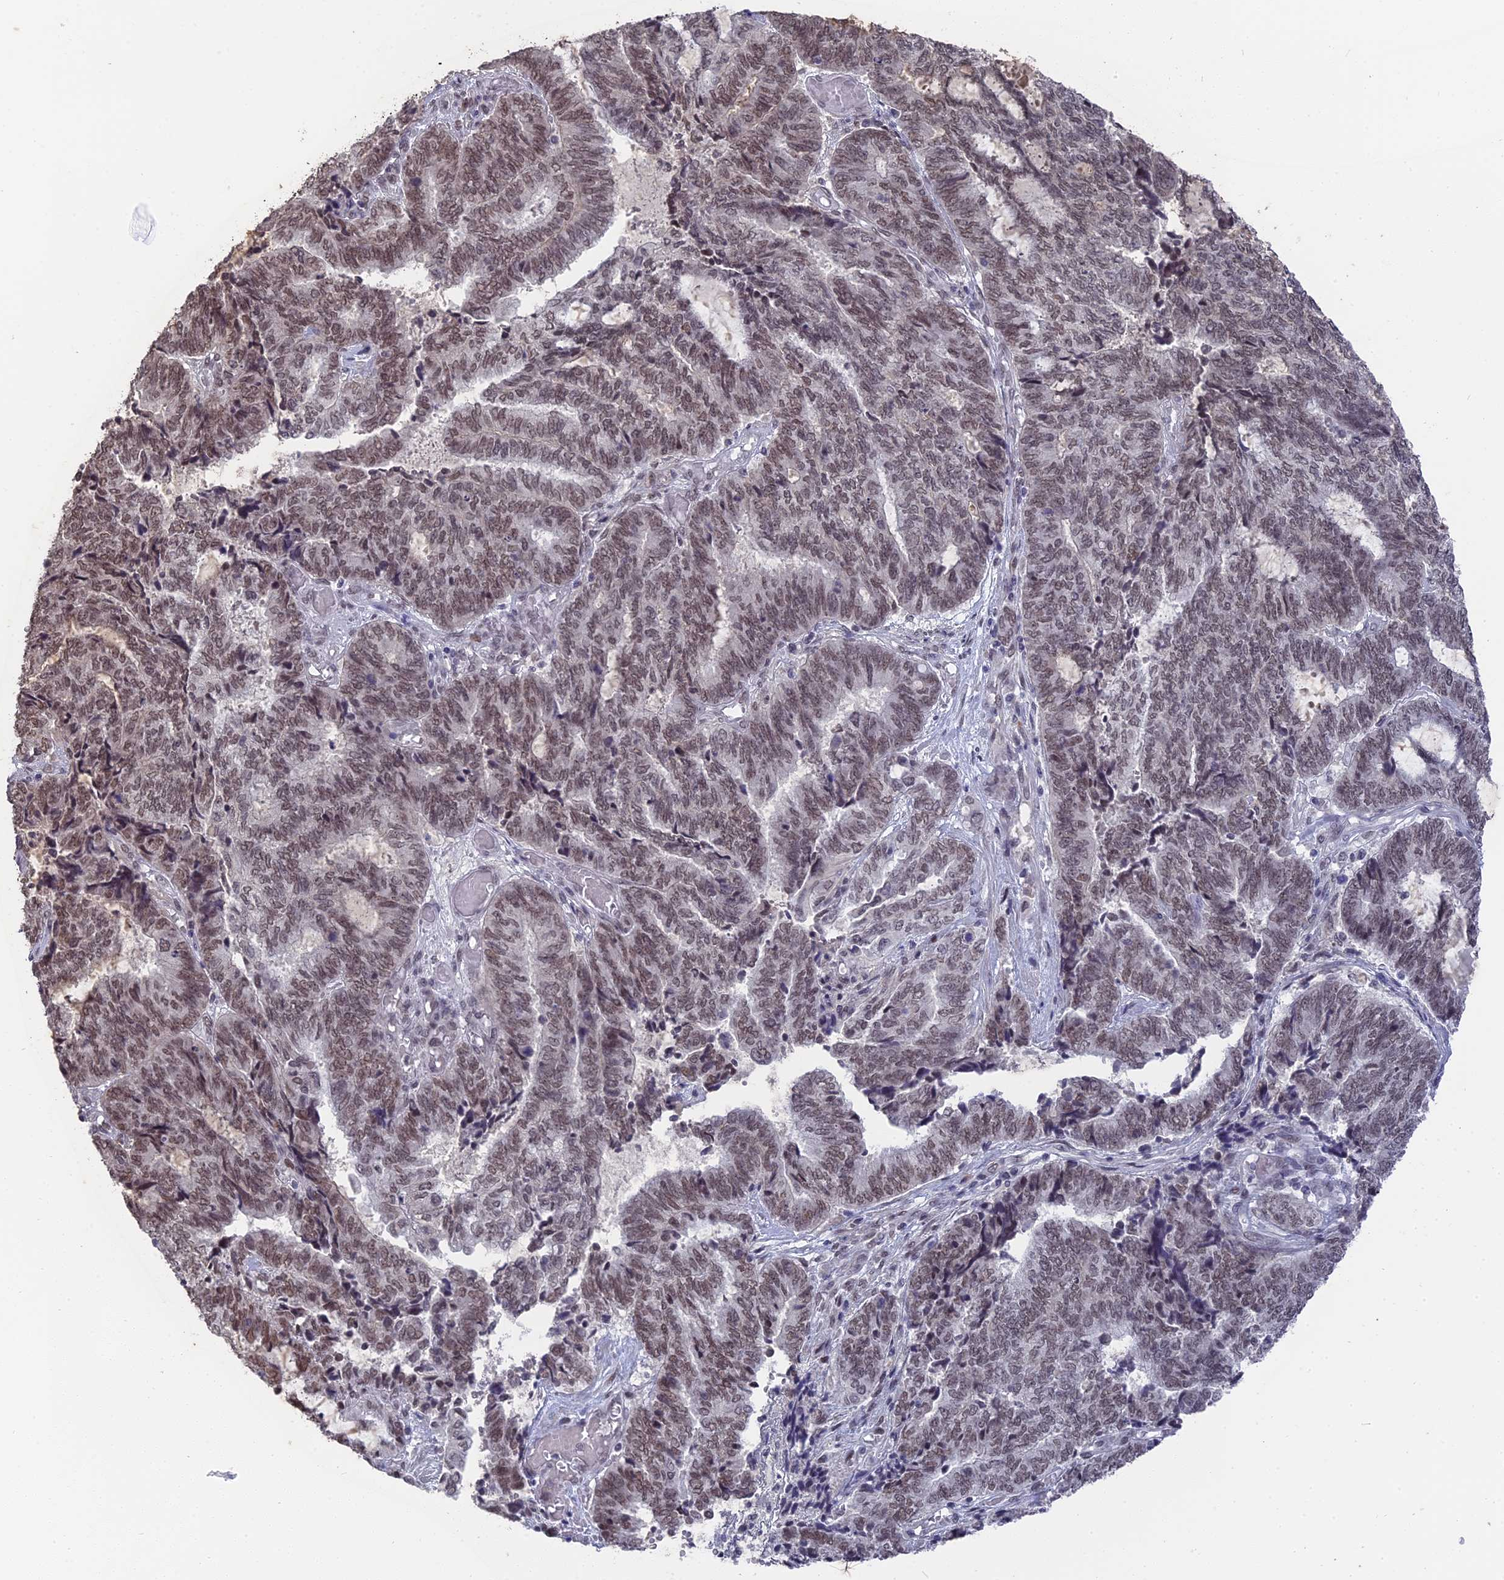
{"staining": {"intensity": "moderate", "quantity": "25%-75%", "location": "nuclear"}, "tissue": "endometrial cancer", "cell_type": "Tumor cells", "image_type": "cancer", "snomed": [{"axis": "morphology", "description": "Adenocarcinoma, NOS"}, {"axis": "topography", "description": "Uterus"}, {"axis": "topography", "description": "Endometrium"}], "caption": "DAB immunohistochemical staining of human endometrial cancer demonstrates moderate nuclear protein expression in approximately 25%-75% of tumor cells.", "gene": "NR1H3", "patient": {"sex": "female", "age": 70}}